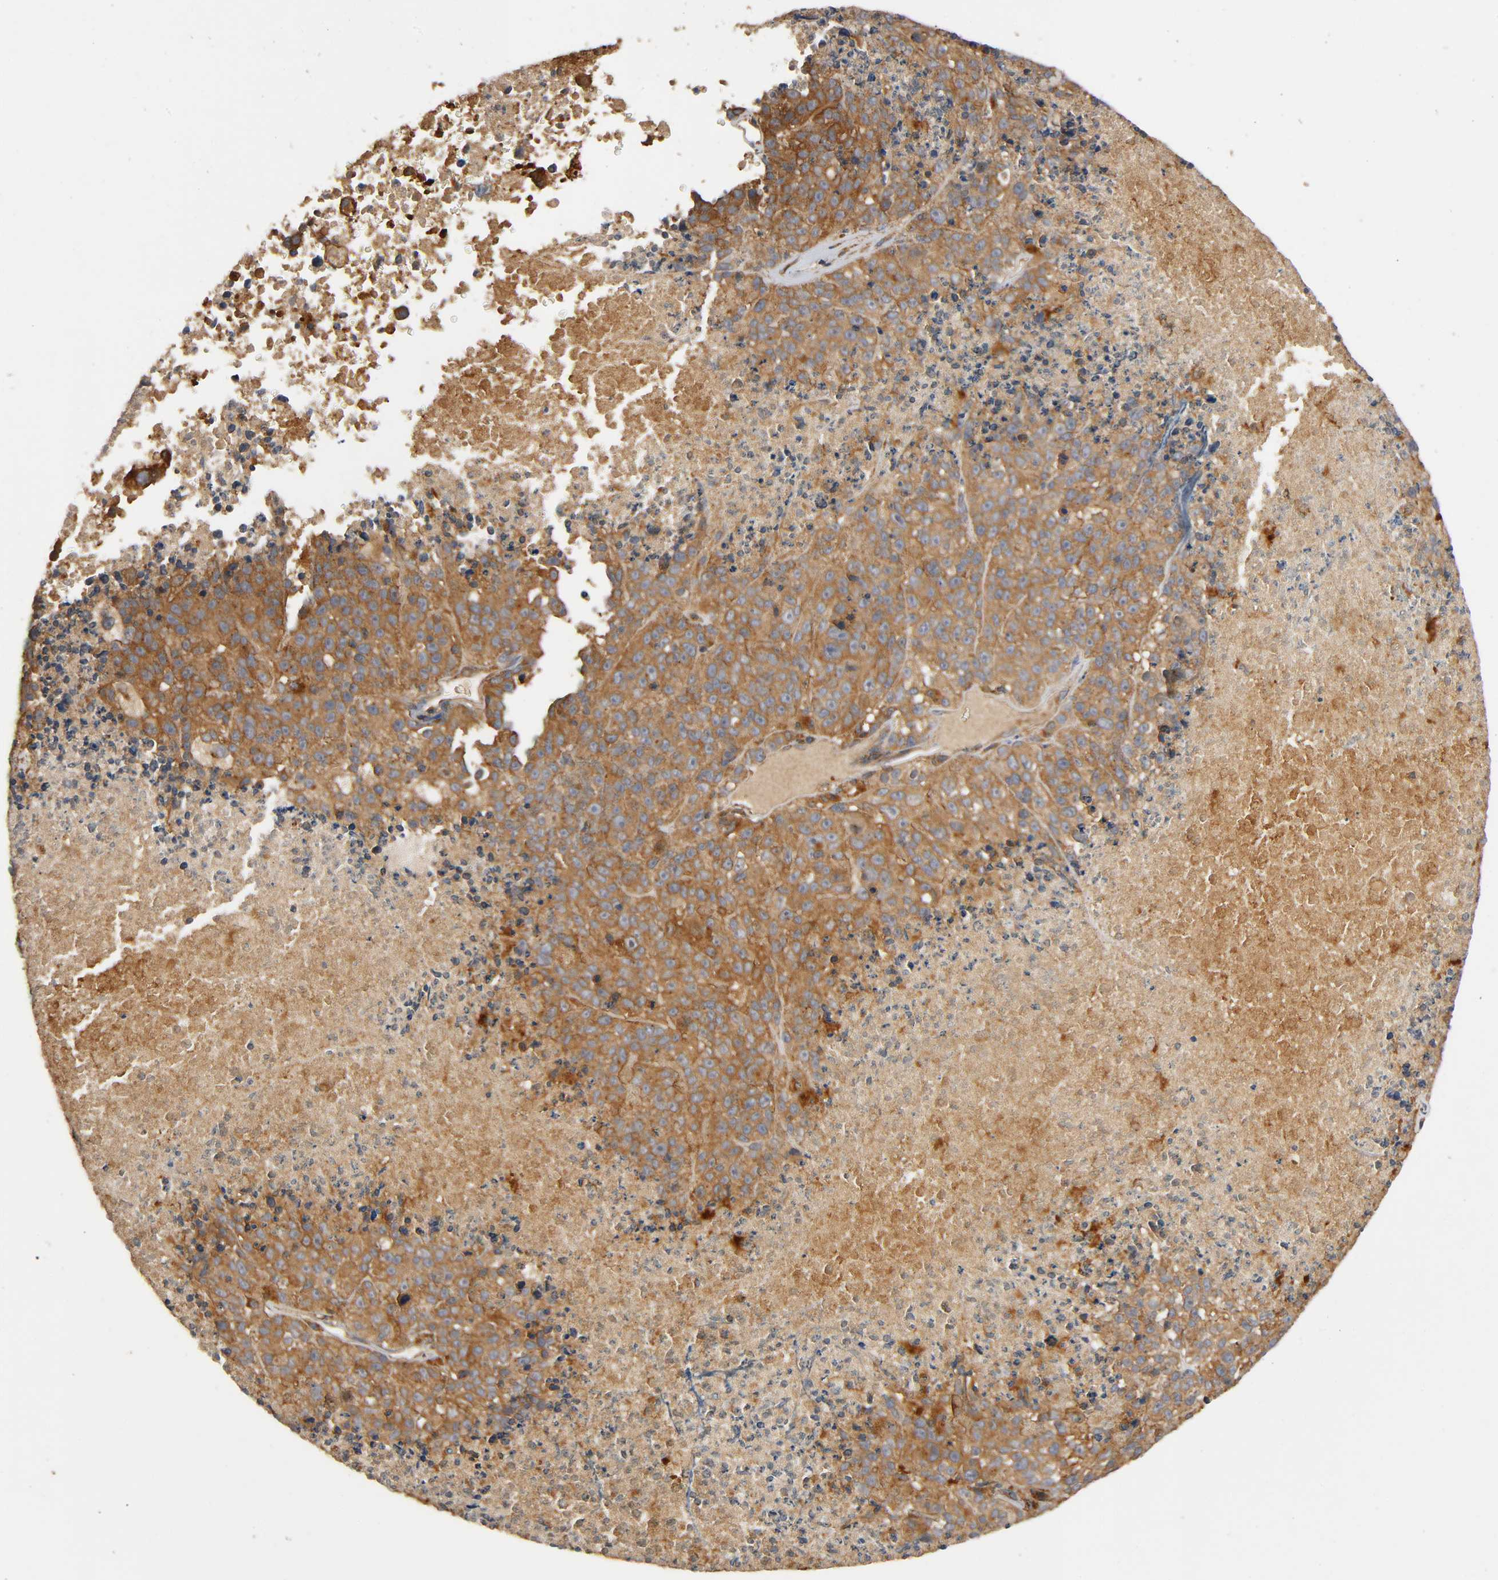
{"staining": {"intensity": "strong", "quantity": ">75%", "location": "cytoplasmic/membranous"}, "tissue": "melanoma", "cell_type": "Tumor cells", "image_type": "cancer", "snomed": [{"axis": "morphology", "description": "Malignant melanoma, Metastatic site"}, {"axis": "topography", "description": "Cerebral cortex"}], "caption": "Strong cytoplasmic/membranous protein staining is appreciated in approximately >75% of tumor cells in malignant melanoma (metastatic site).", "gene": "IKBKB", "patient": {"sex": "female", "age": 52}}